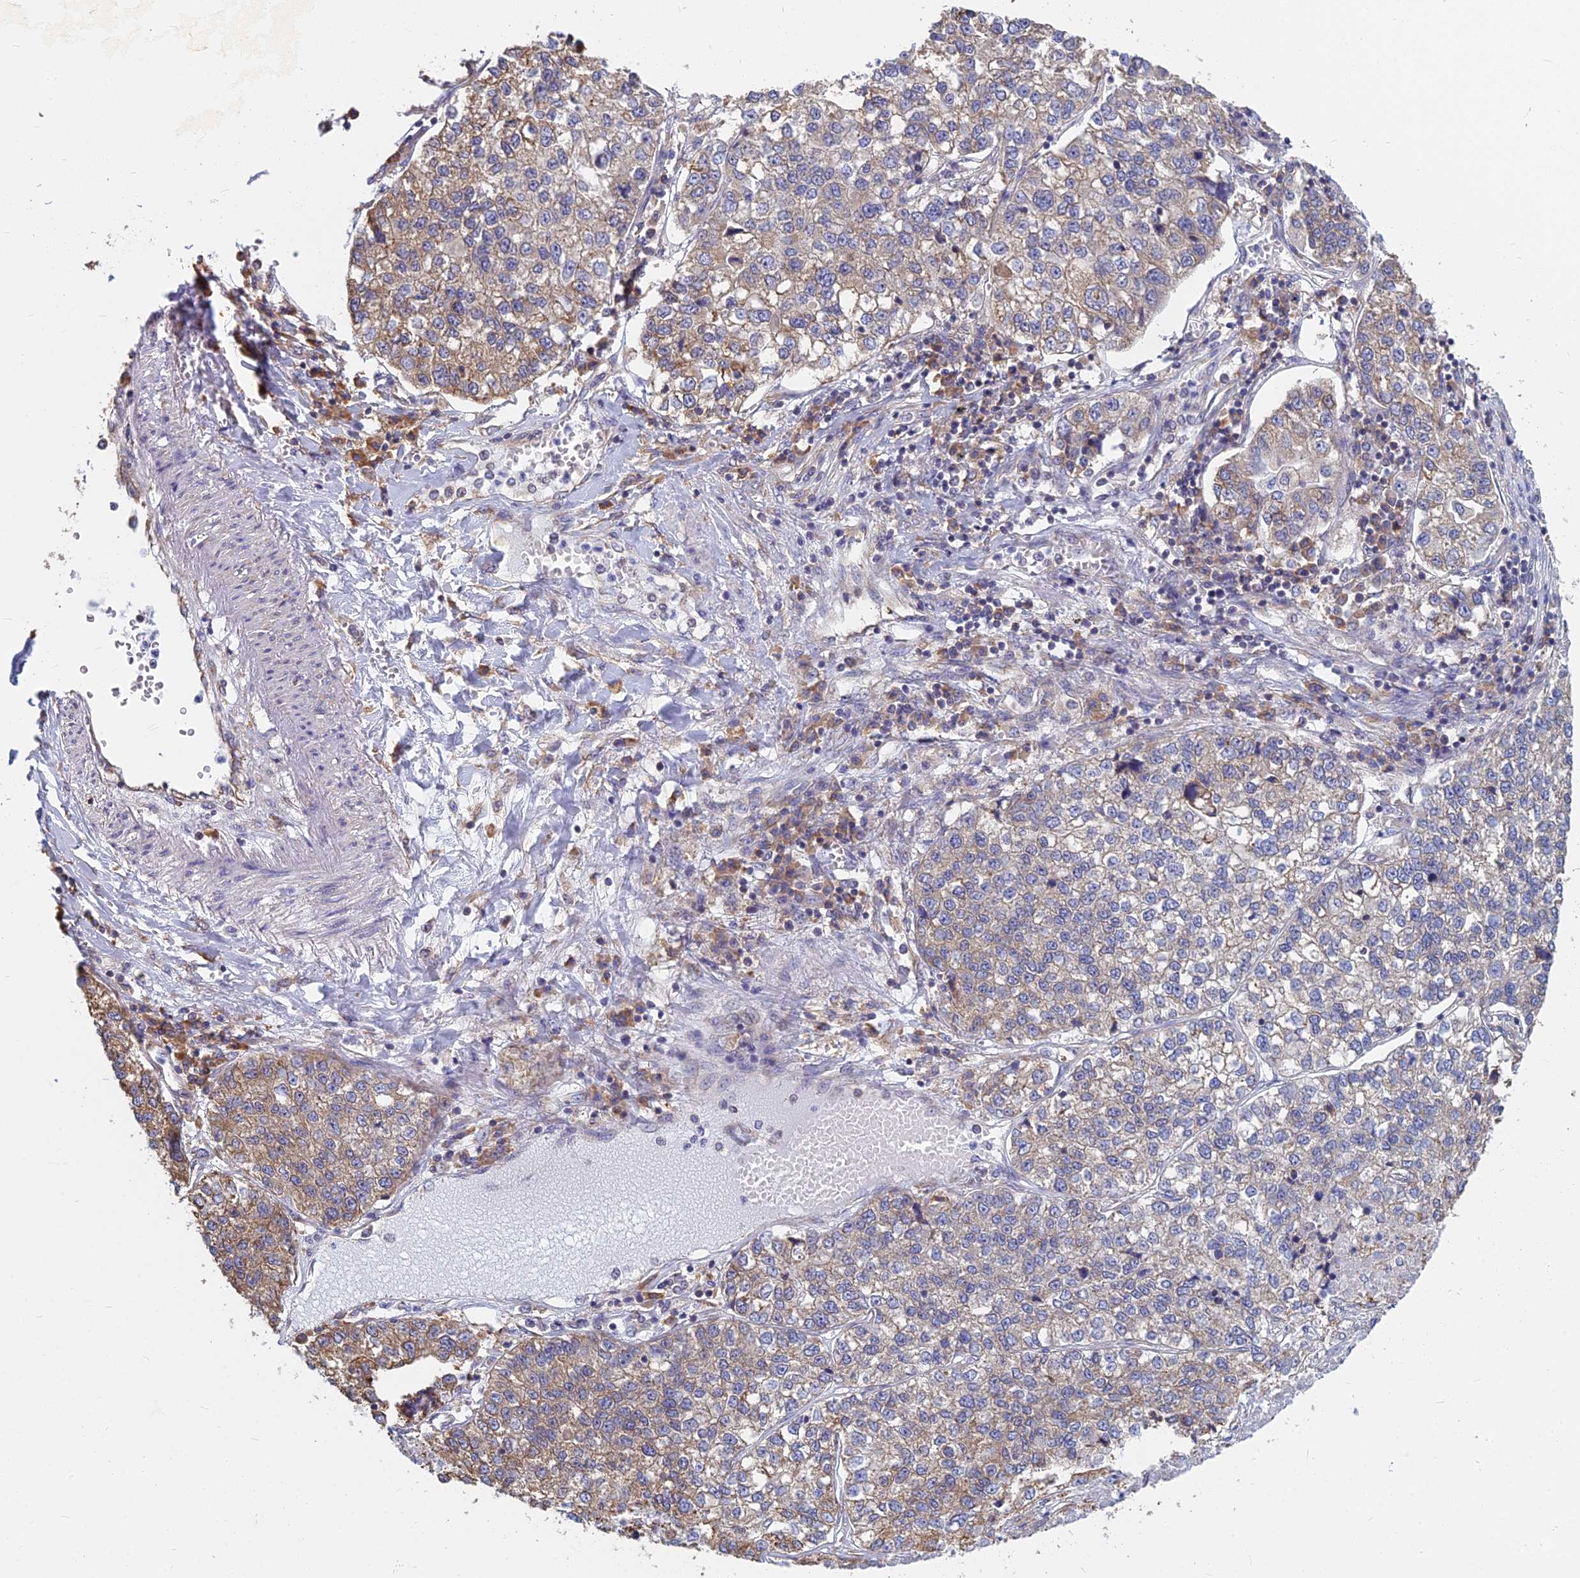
{"staining": {"intensity": "moderate", "quantity": "25%-75%", "location": "cytoplasmic/membranous"}, "tissue": "lung cancer", "cell_type": "Tumor cells", "image_type": "cancer", "snomed": [{"axis": "morphology", "description": "Adenocarcinoma, NOS"}, {"axis": "topography", "description": "Lung"}], "caption": "Immunohistochemistry (IHC) photomicrograph of lung cancer stained for a protein (brown), which displays medium levels of moderate cytoplasmic/membranous expression in about 25%-75% of tumor cells.", "gene": "KIAA1143", "patient": {"sex": "male", "age": 49}}